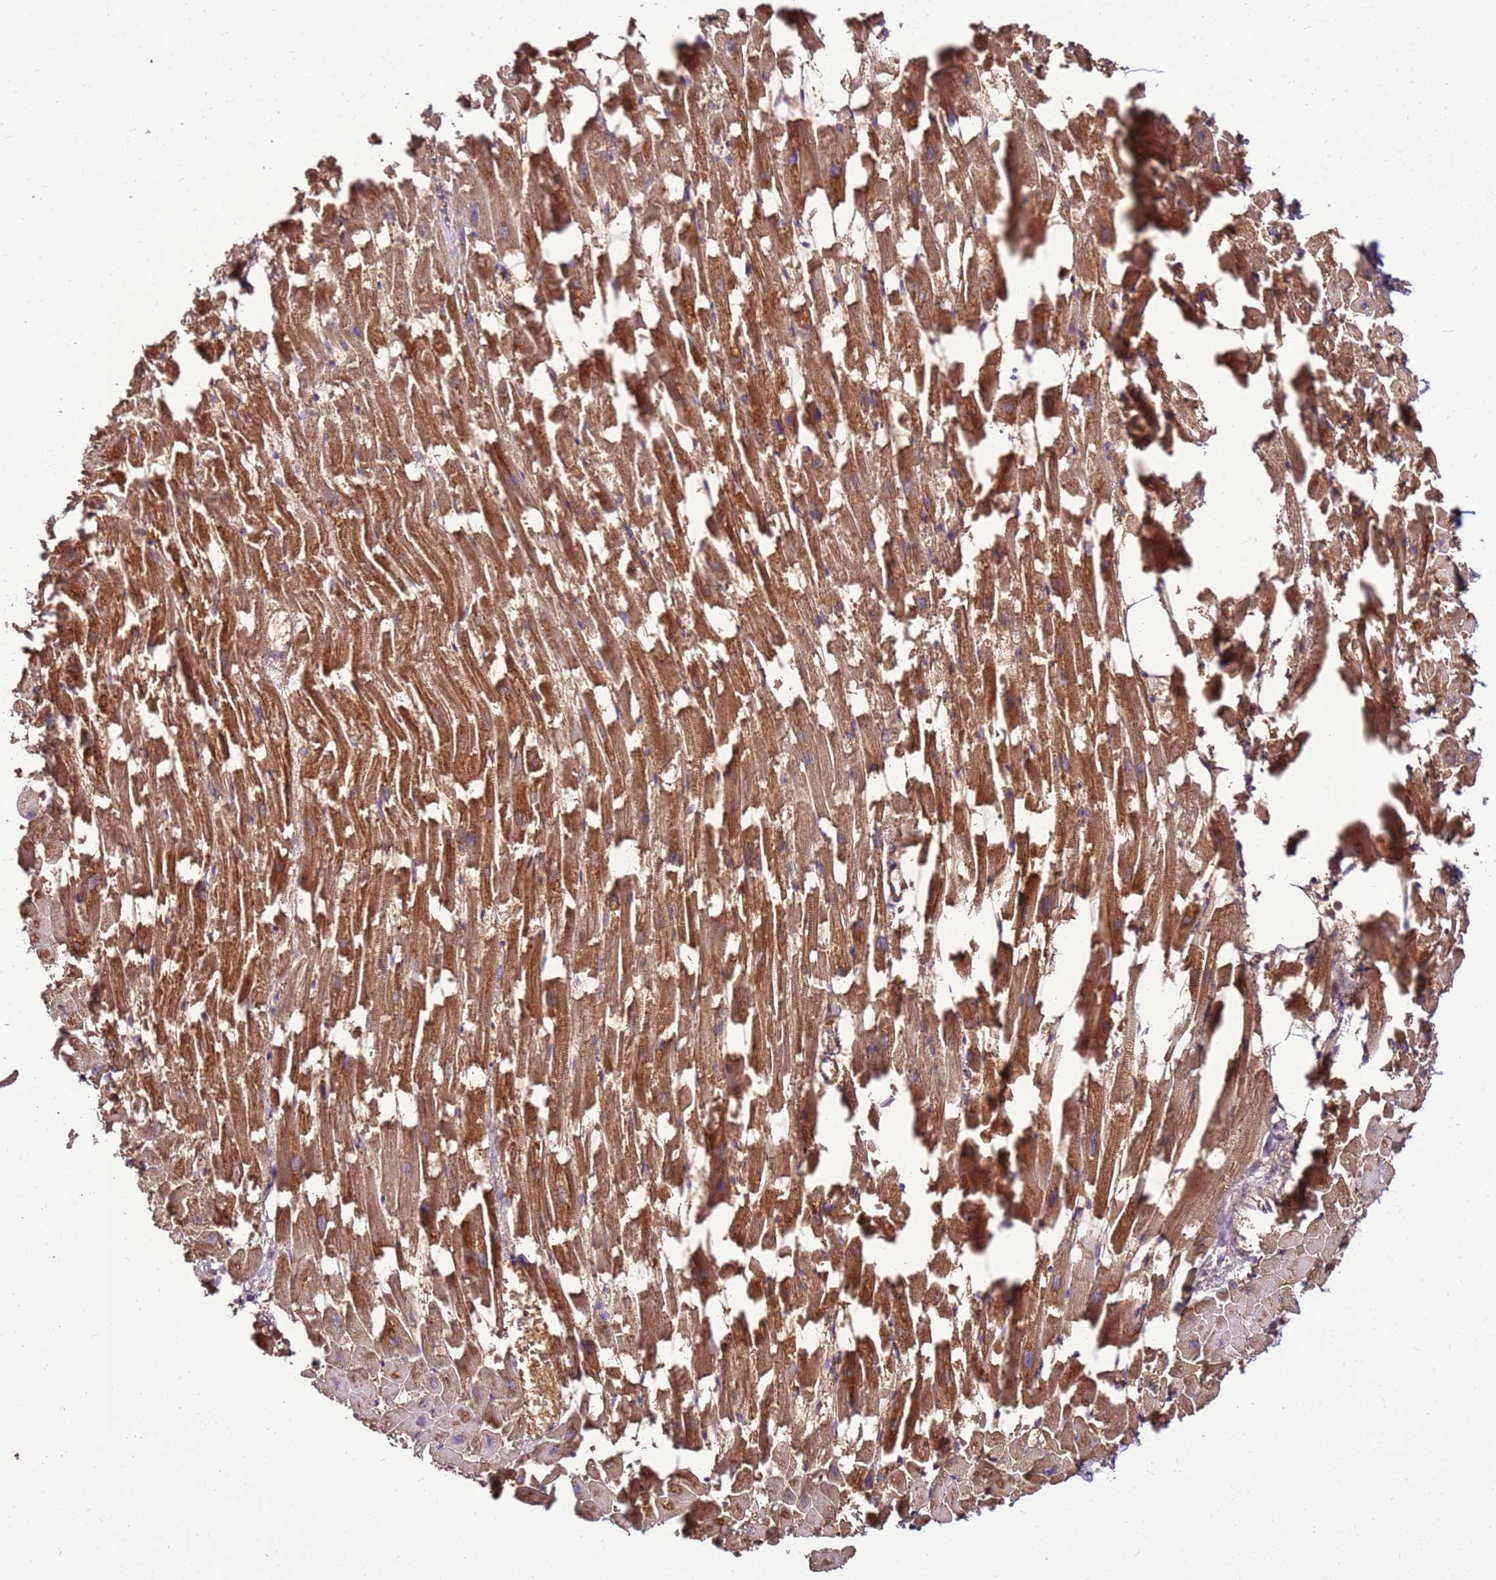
{"staining": {"intensity": "strong", "quantity": ">75%", "location": "cytoplasmic/membranous"}, "tissue": "heart muscle", "cell_type": "Cardiomyocytes", "image_type": "normal", "snomed": [{"axis": "morphology", "description": "Normal tissue, NOS"}, {"axis": "topography", "description": "Heart"}], "caption": "Heart muscle stained with DAB IHC reveals high levels of strong cytoplasmic/membranous positivity in about >75% of cardiomyocytes. The staining was performed using DAB, with brown indicating positive protein expression. Nuclei are stained blue with hematoxylin.", "gene": "SLC44A5", "patient": {"sex": "female", "age": 64}}